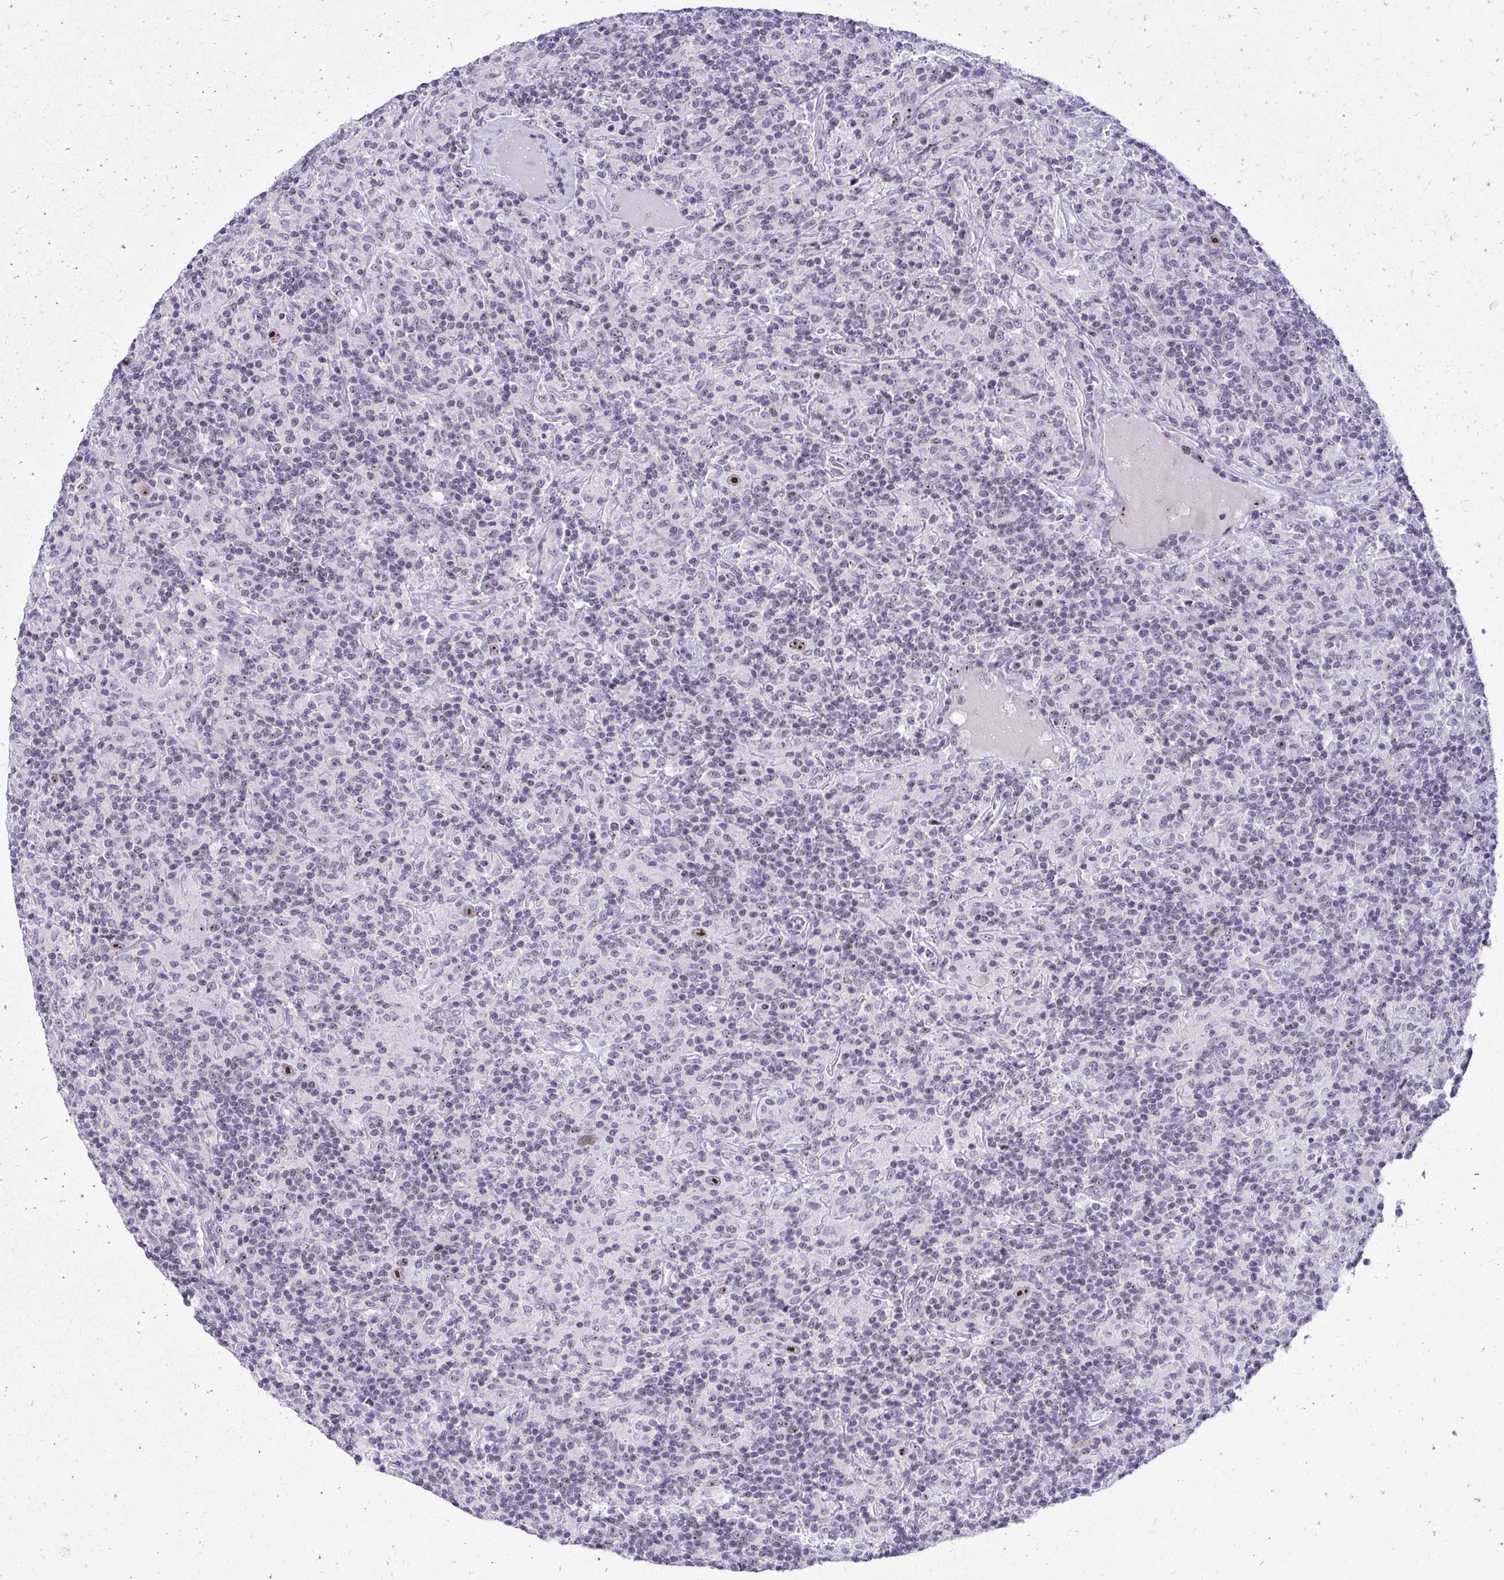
{"staining": {"intensity": "strong", "quantity": ">75%", "location": "nuclear"}, "tissue": "lymphoma", "cell_type": "Tumor cells", "image_type": "cancer", "snomed": [{"axis": "morphology", "description": "Hodgkin's disease, NOS"}, {"axis": "topography", "description": "Lymph node"}], "caption": "Human Hodgkin's disease stained with a brown dye reveals strong nuclear positive positivity in about >75% of tumor cells.", "gene": "NIFK", "patient": {"sex": "male", "age": 70}}